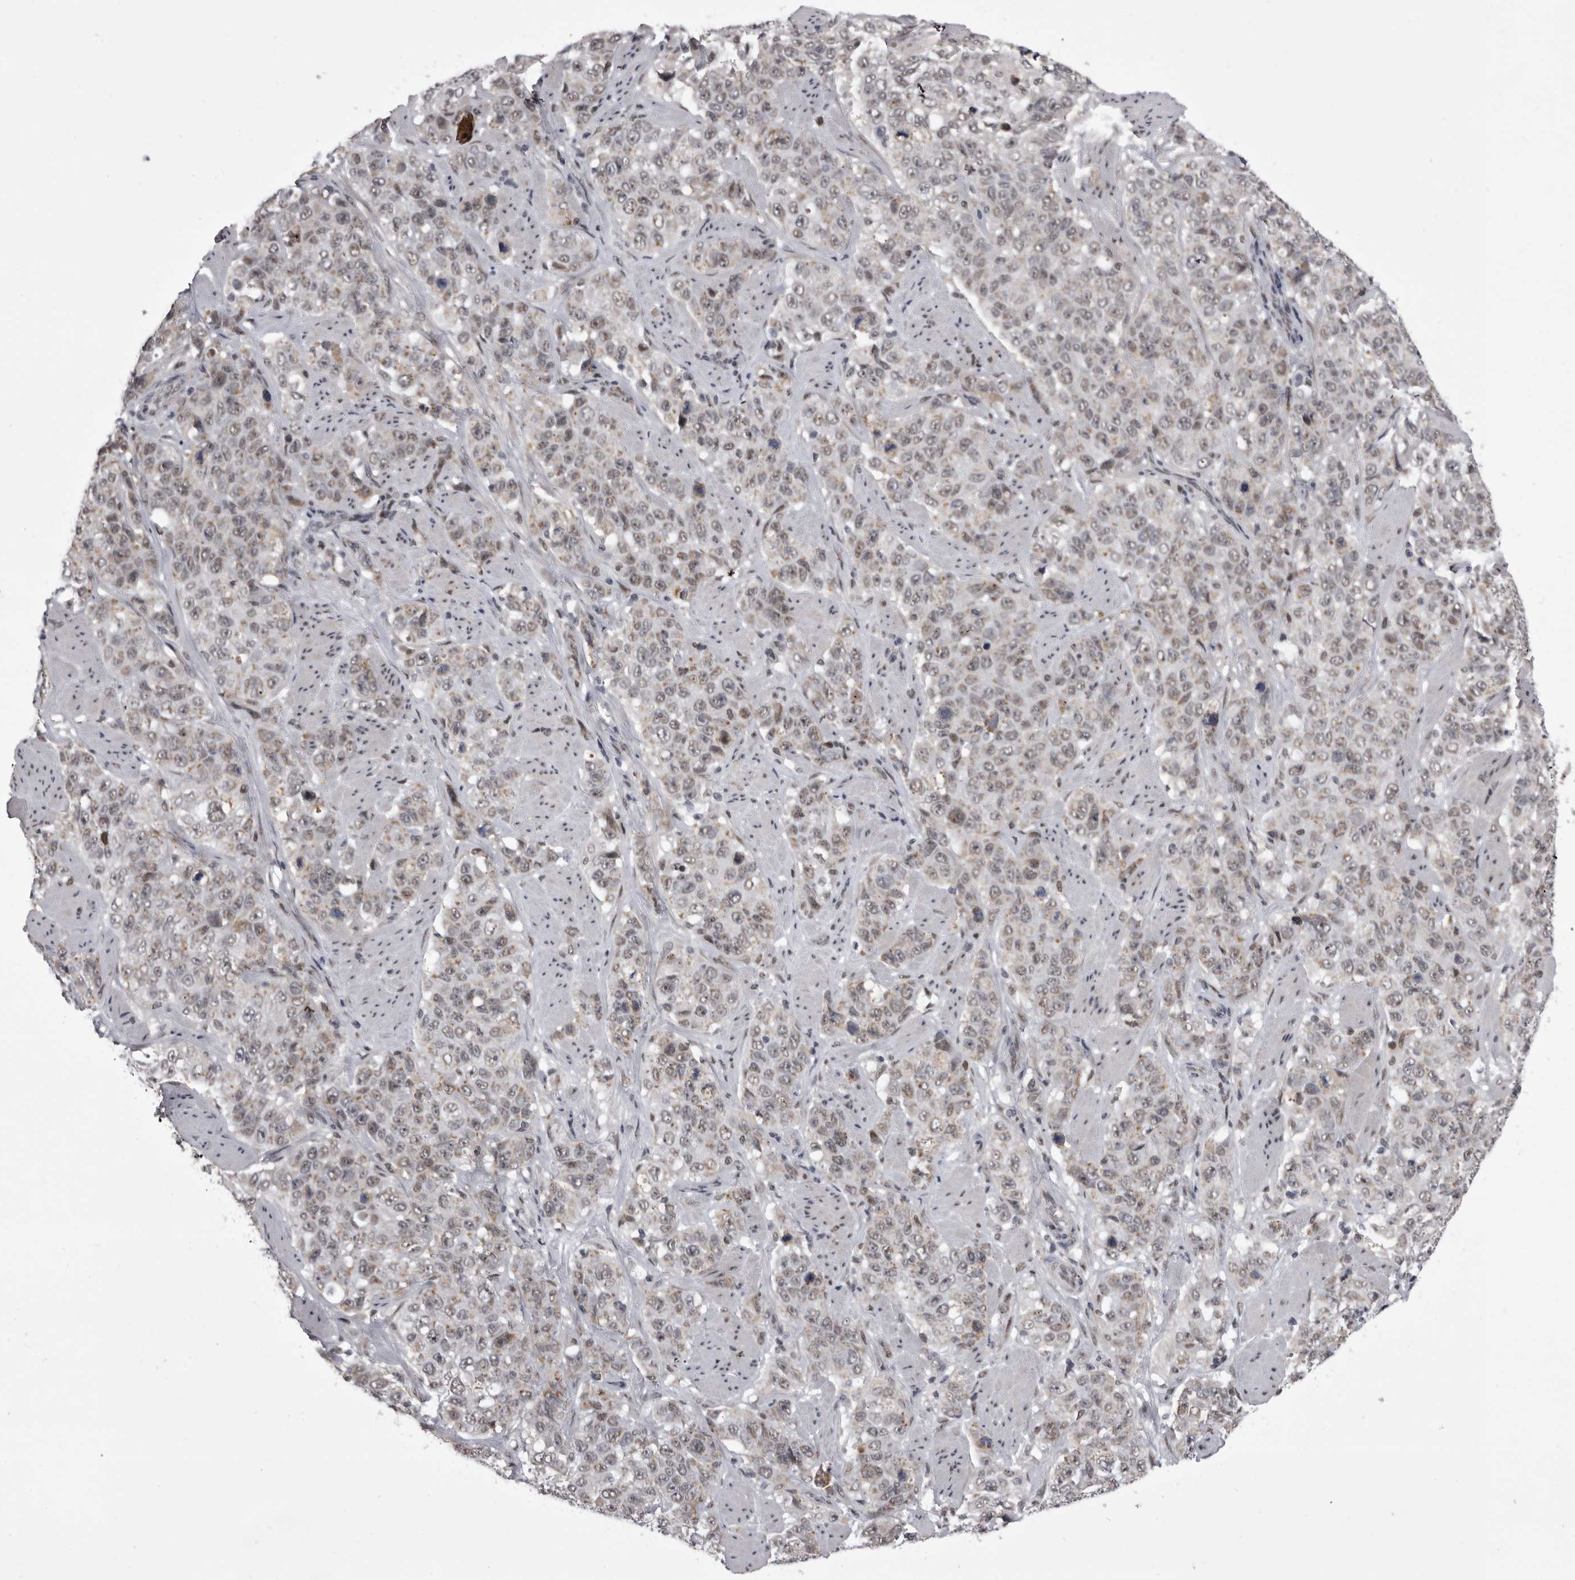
{"staining": {"intensity": "weak", "quantity": "<25%", "location": "nuclear"}, "tissue": "stomach cancer", "cell_type": "Tumor cells", "image_type": "cancer", "snomed": [{"axis": "morphology", "description": "Adenocarcinoma, NOS"}, {"axis": "topography", "description": "Stomach"}], "caption": "Protein analysis of stomach cancer demonstrates no significant staining in tumor cells. (DAB immunohistochemistry visualized using brightfield microscopy, high magnification).", "gene": "PRPF3", "patient": {"sex": "male", "age": 48}}